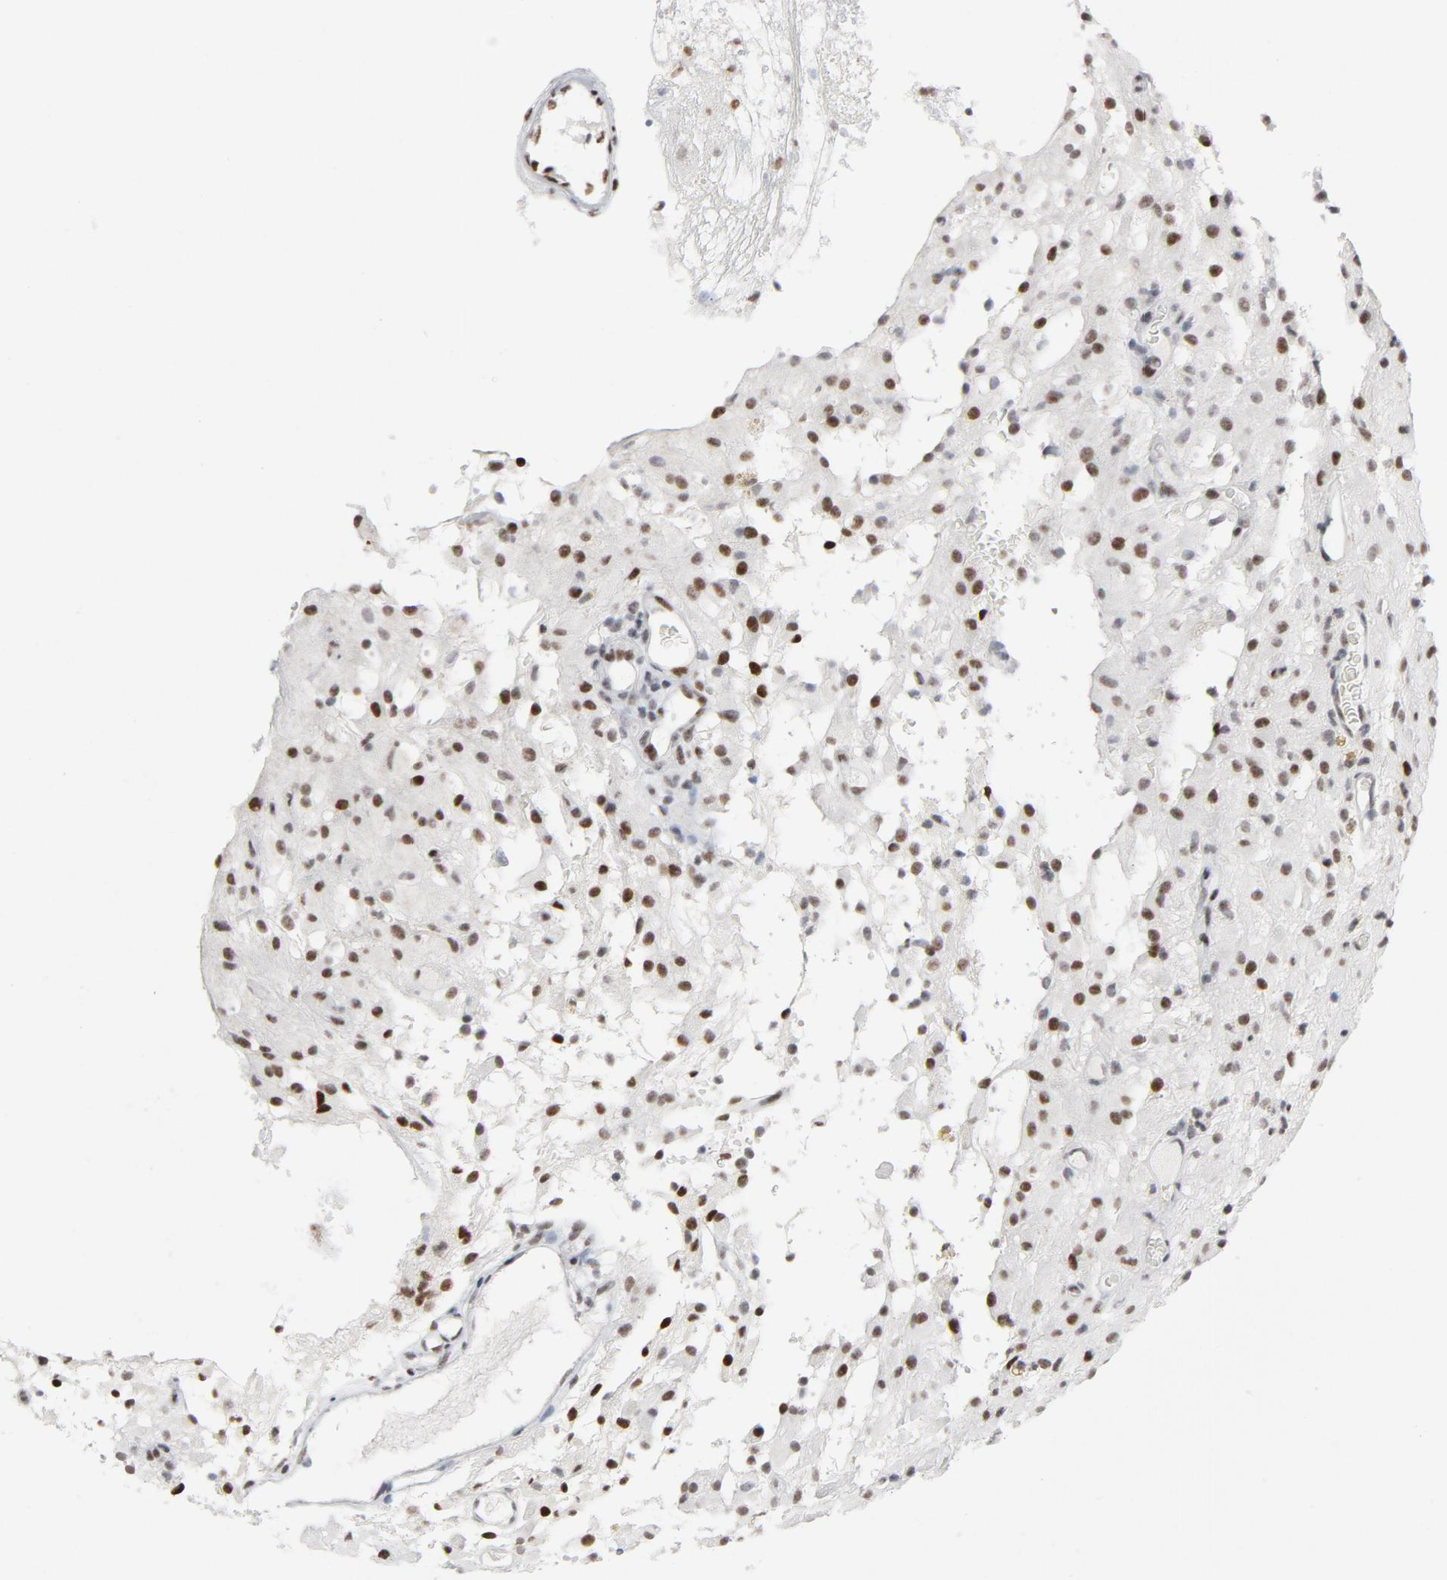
{"staining": {"intensity": "moderate", "quantity": ">75%", "location": "nuclear"}, "tissue": "glioma", "cell_type": "Tumor cells", "image_type": "cancer", "snomed": [{"axis": "morphology", "description": "Glioma, malignant, High grade"}, {"axis": "topography", "description": "Brain"}], "caption": "An image showing moderate nuclear expression in about >75% of tumor cells in malignant glioma (high-grade), as visualized by brown immunohistochemical staining.", "gene": "HSF1", "patient": {"sex": "female", "age": 59}}